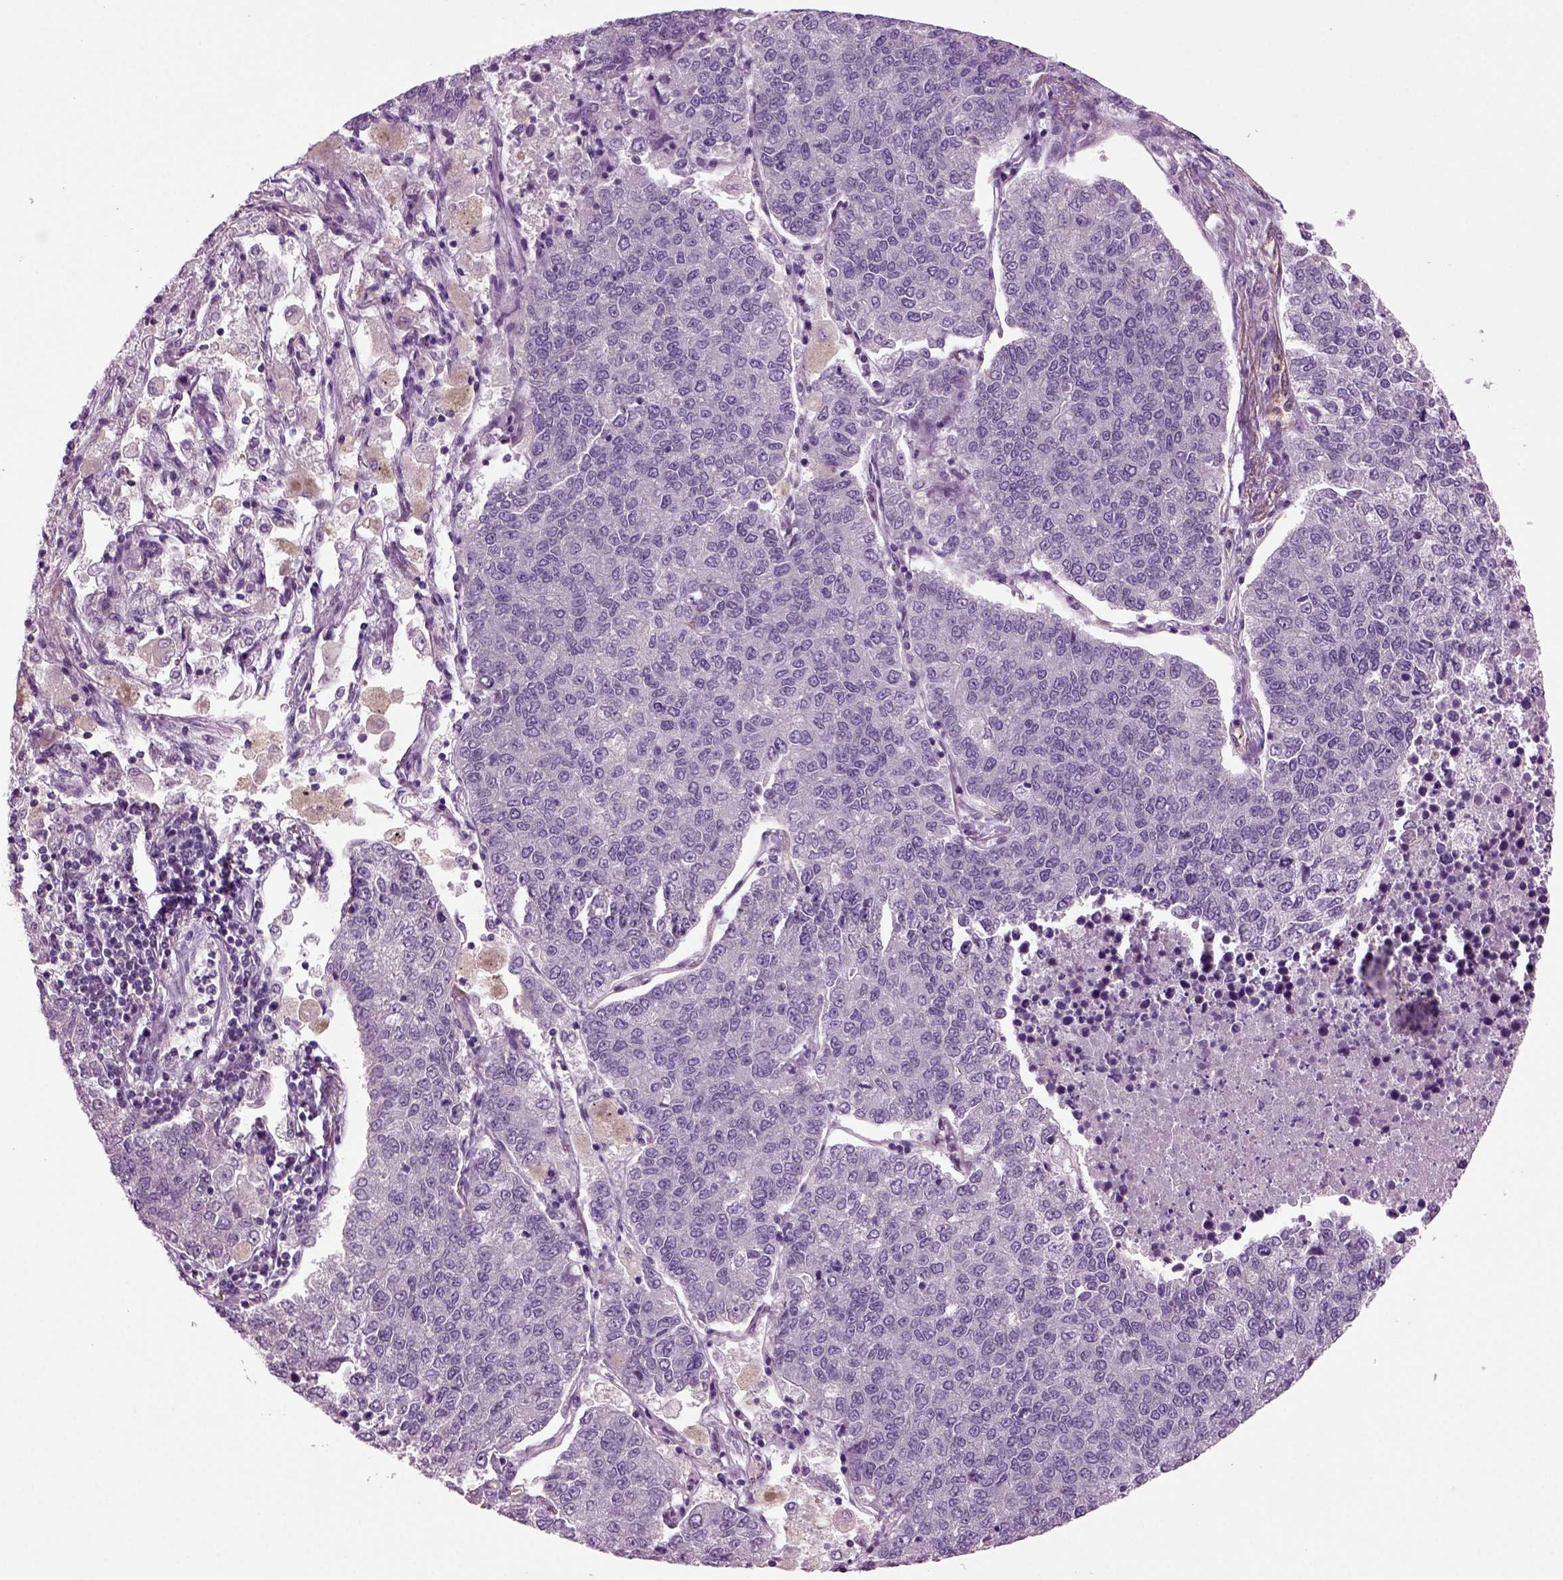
{"staining": {"intensity": "negative", "quantity": "none", "location": "none"}, "tissue": "lung cancer", "cell_type": "Tumor cells", "image_type": "cancer", "snomed": [{"axis": "morphology", "description": "Adenocarcinoma, NOS"}, {"axis": "topography", "description": "Lung"}], "caption": "Lung cancer (adenocarcinoma) stained for a protein using IHC displays no staining tumor cells.", "gene": "COL9A2", "patient": {"sex": "male", "age": 49}}